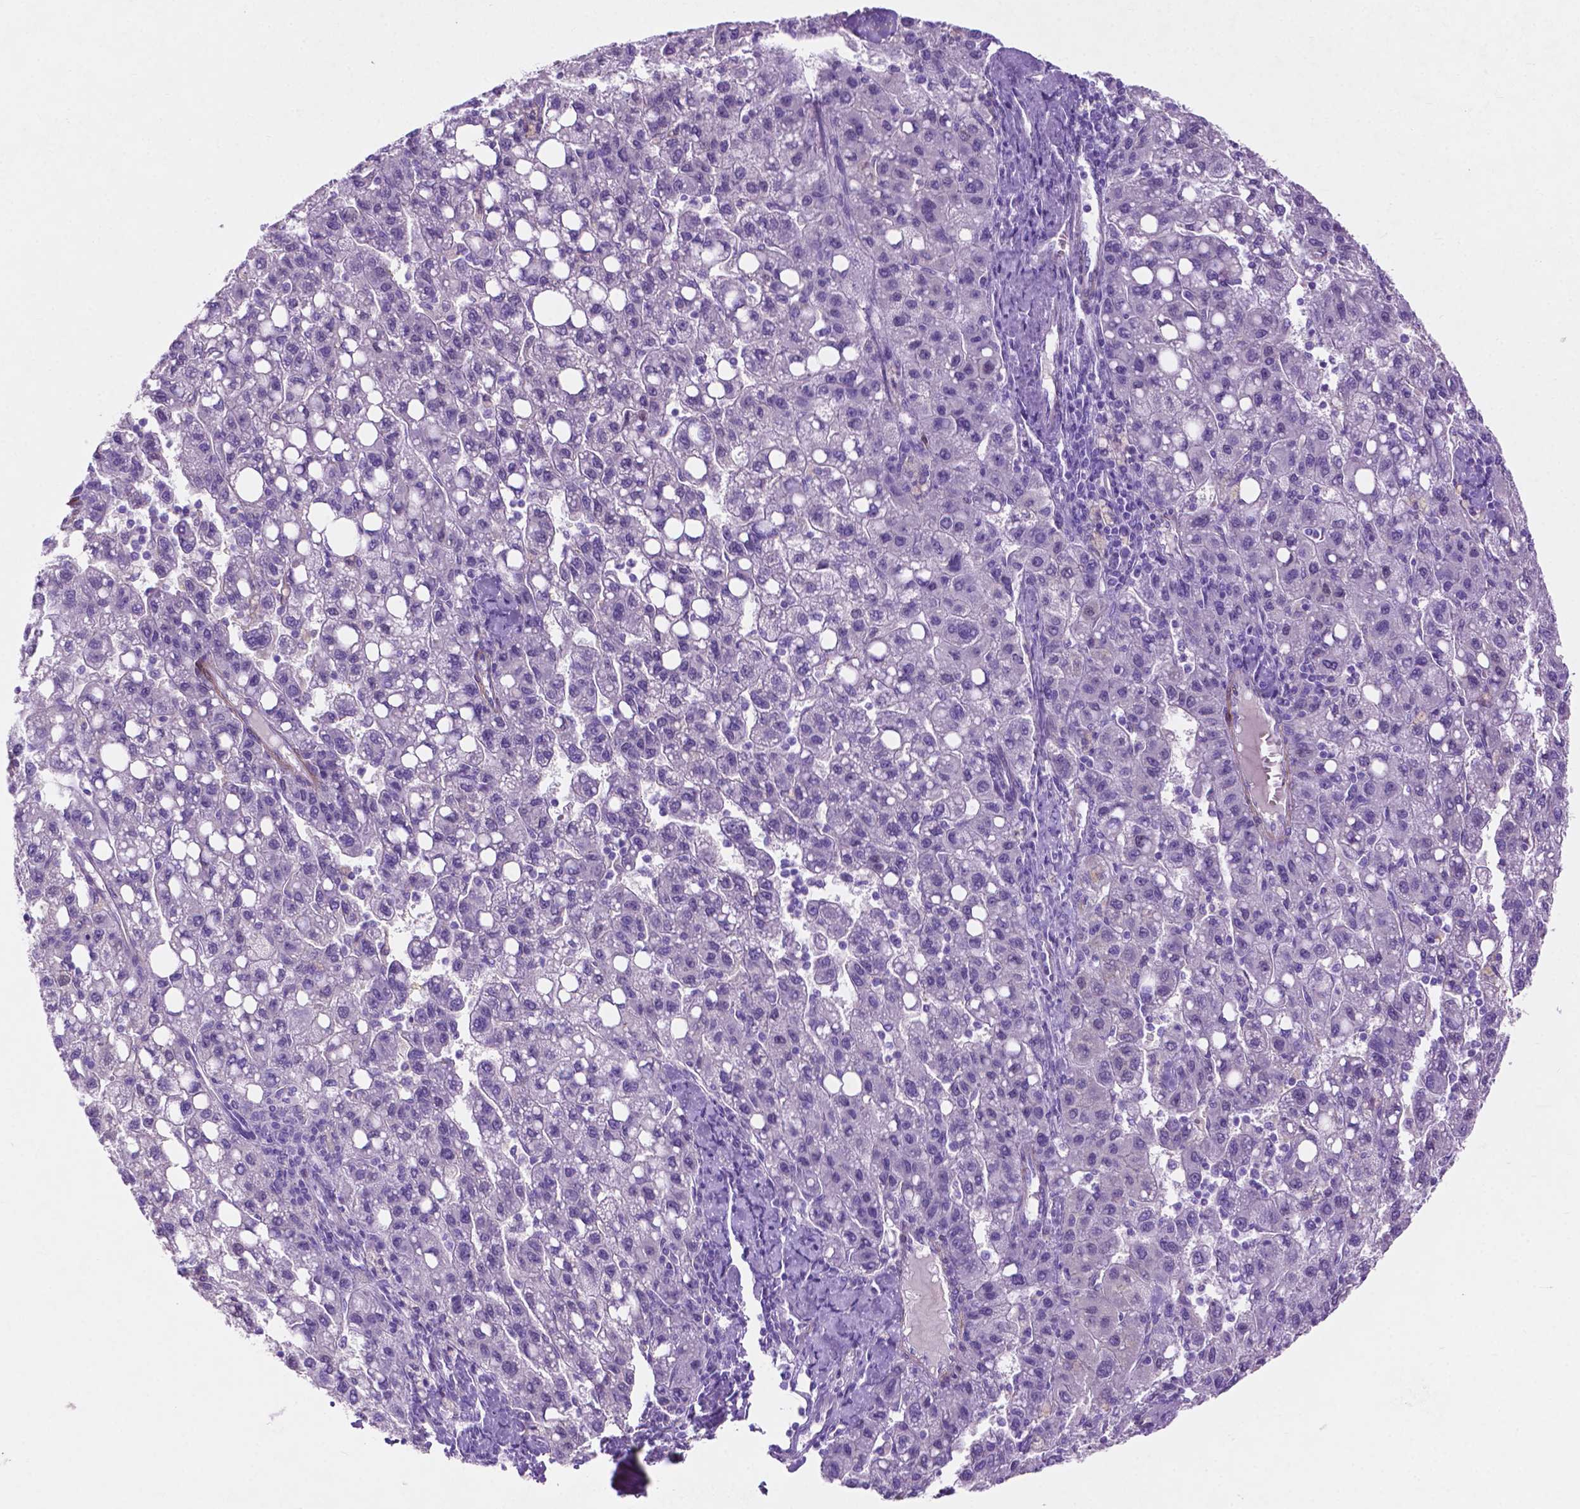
{"staining": {"intensity": "negative", "quantity": "none", "location": "none"}, "tissue": "liver cancer", "cell_type": "Tumor cells", "image_type": "cancer", "snomed": [{"axis": "morphology", "description": "Carcinoma, Hepatocellular, NOS"}, {"axis": "topography", "description": "Liver"}], "caption": "A high-resolution photomicrograph shows immunohistochemistry staining of liver cancer (hepatocellular carcinoma), which demonstrates no significant positivity in tumor cells. (DAB IHC, high magnification).", "gene": "ASPG", "patient": {"sex": "female", "age": 82}}